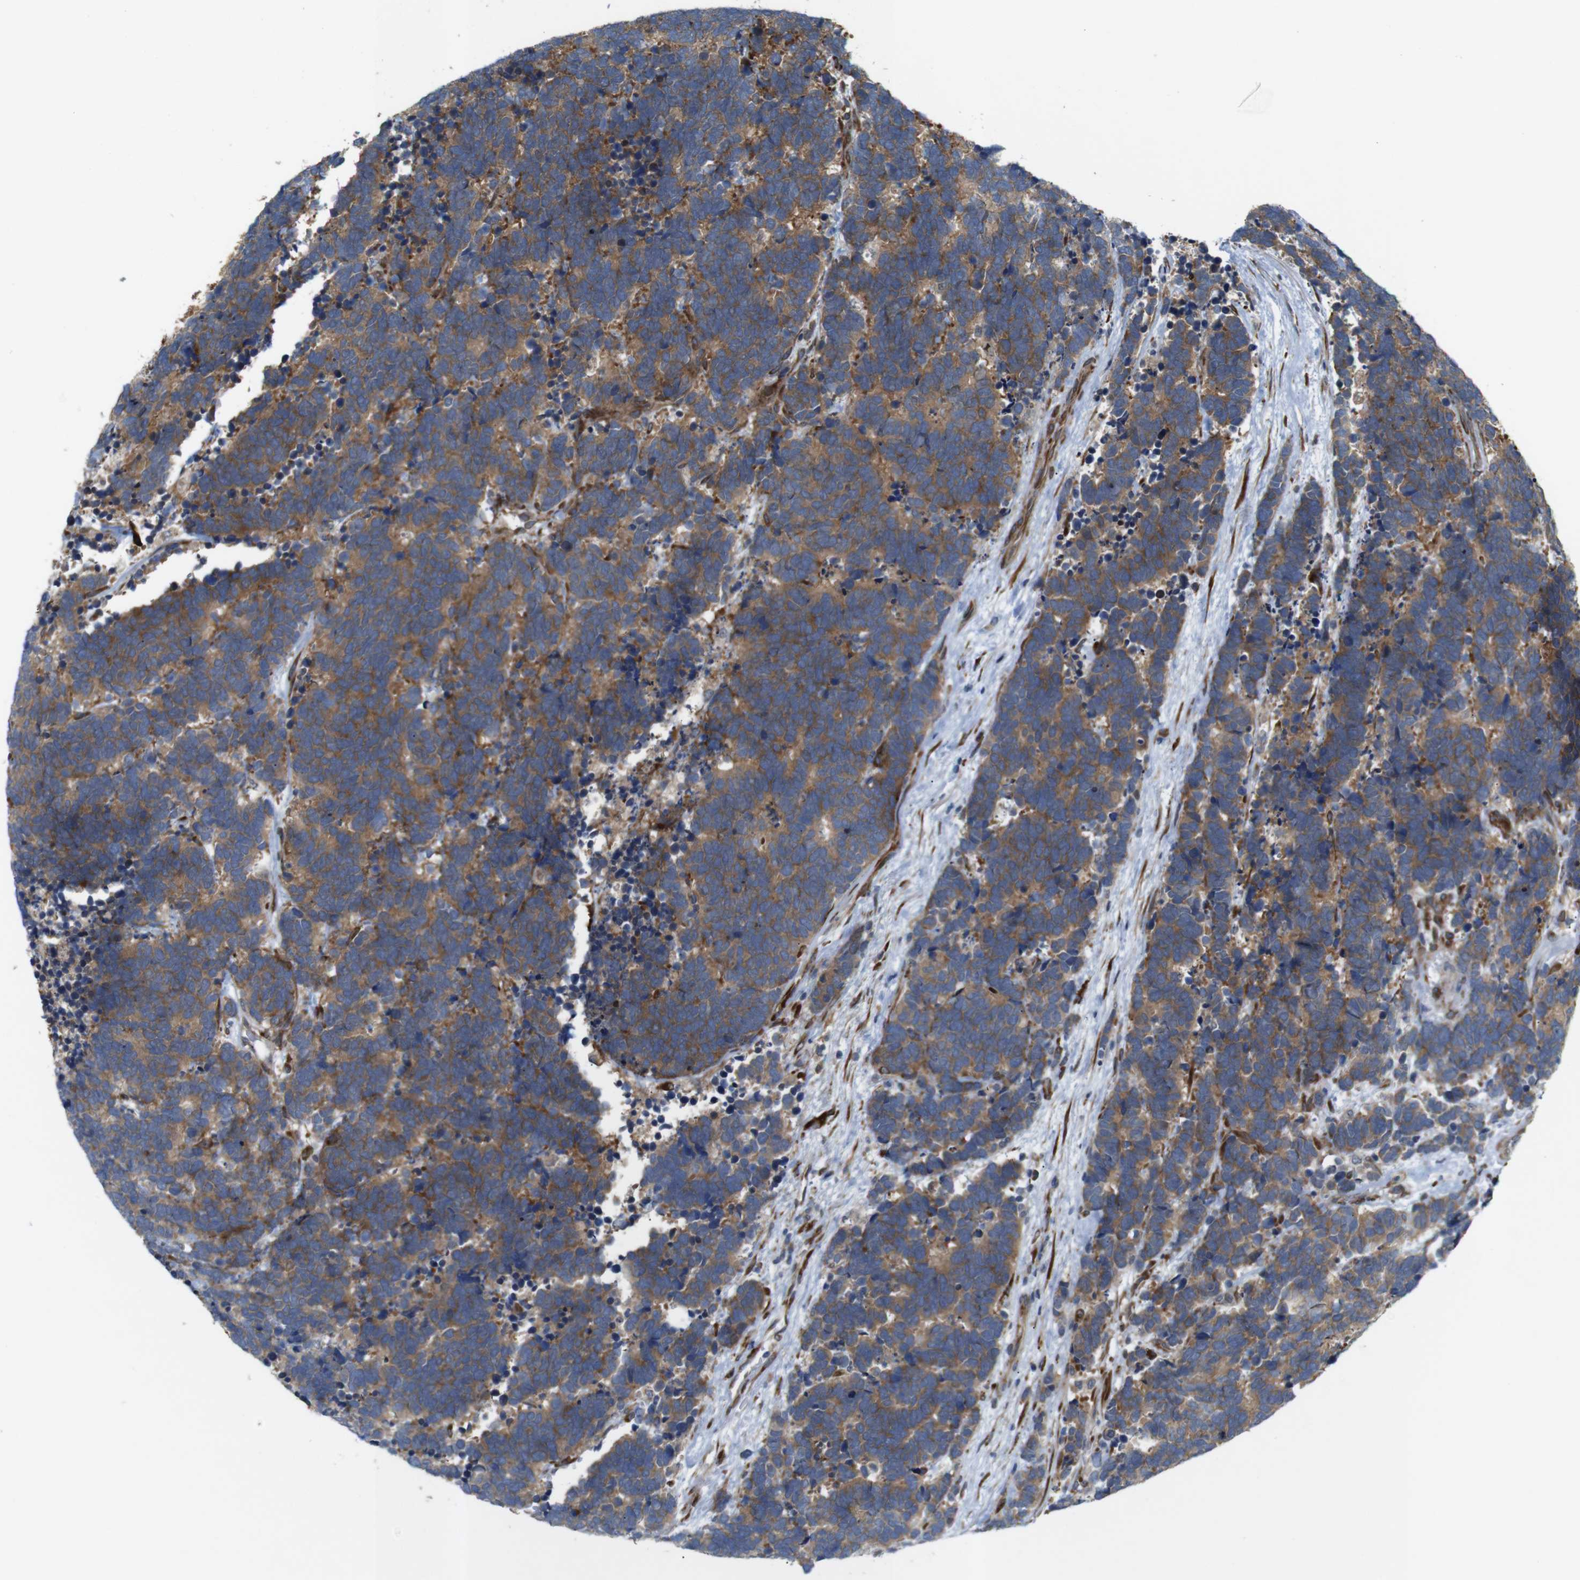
{"staining": {"intensity": "weak", "quantity": ">75%", "location": "cytoplasmic/membranous"}, "tissue": "carcinoid", "cell_type": "Tumor cells", "image_type": "cancer", "snomed": [{"axis": "morphology", "description": "Carcinoma, NOS"}, {"axis": "morphology", "description": "Carcinoid, malignant, NOS"}, {"axis": "topography", "description": "Urinary bladder"}], "caption": "Human carcinoid stained for a protein (brown) demonstrates weak cytoplasmic/membranous positive positivity in about >75% of tumor cells.", "gene": "P3H2", "patient": {"sex": "male", "age": 57}}